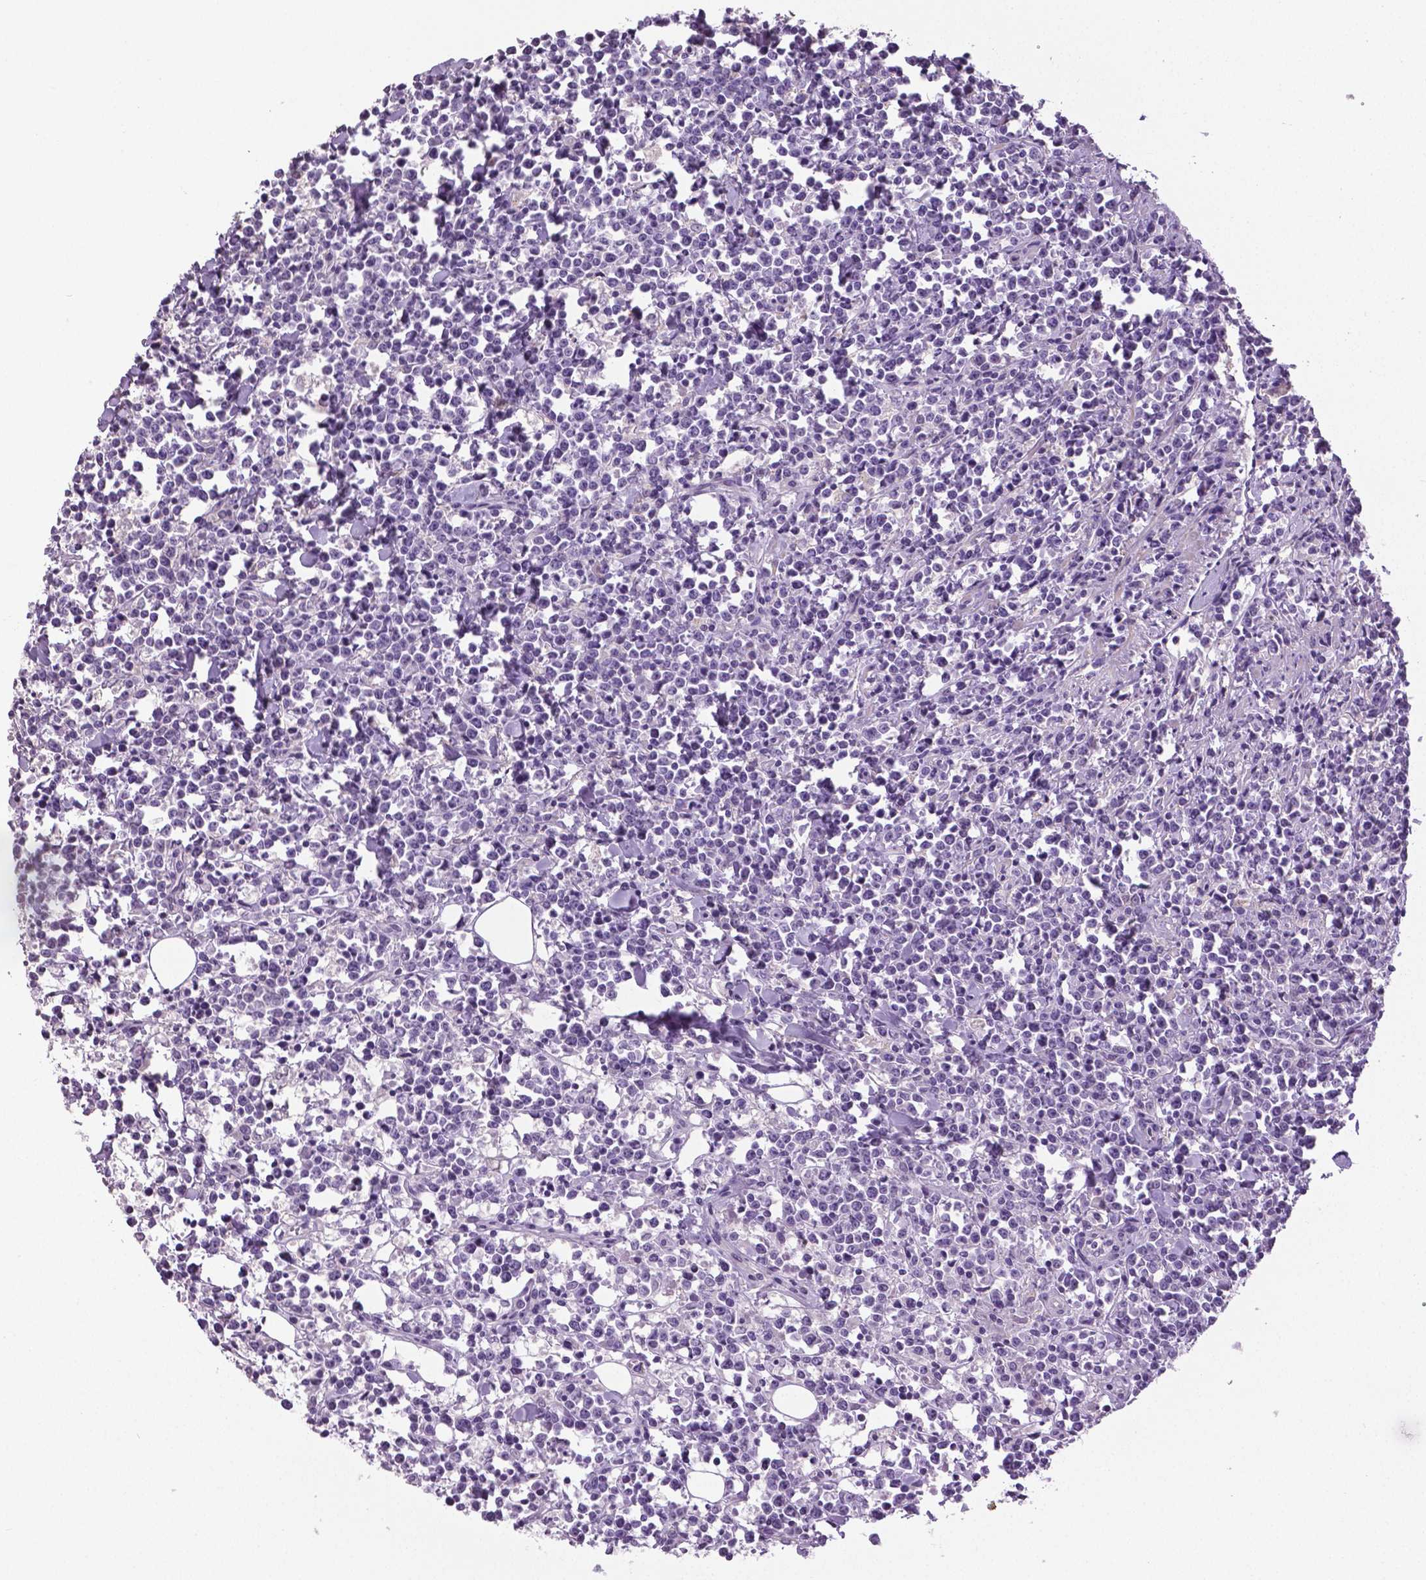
{"staining": {"intensity": "negative", "quantity": "none", "location": "none"}, "tissue": "lymphoma", "cell_type": "Tumor cells", "image_type": "cancer", "snomed": [{"axis": "morphology", "description": "Malignant lymphoma, non-Hodgkin's type, High grade"}, {"axis": "topography", "description": "Small intestine"}], "caption": "Tumor cells show no significant protein positivity in lymphoma.", "gene": "DNAH12", "patient": {"sex": "female", "age": 56}}